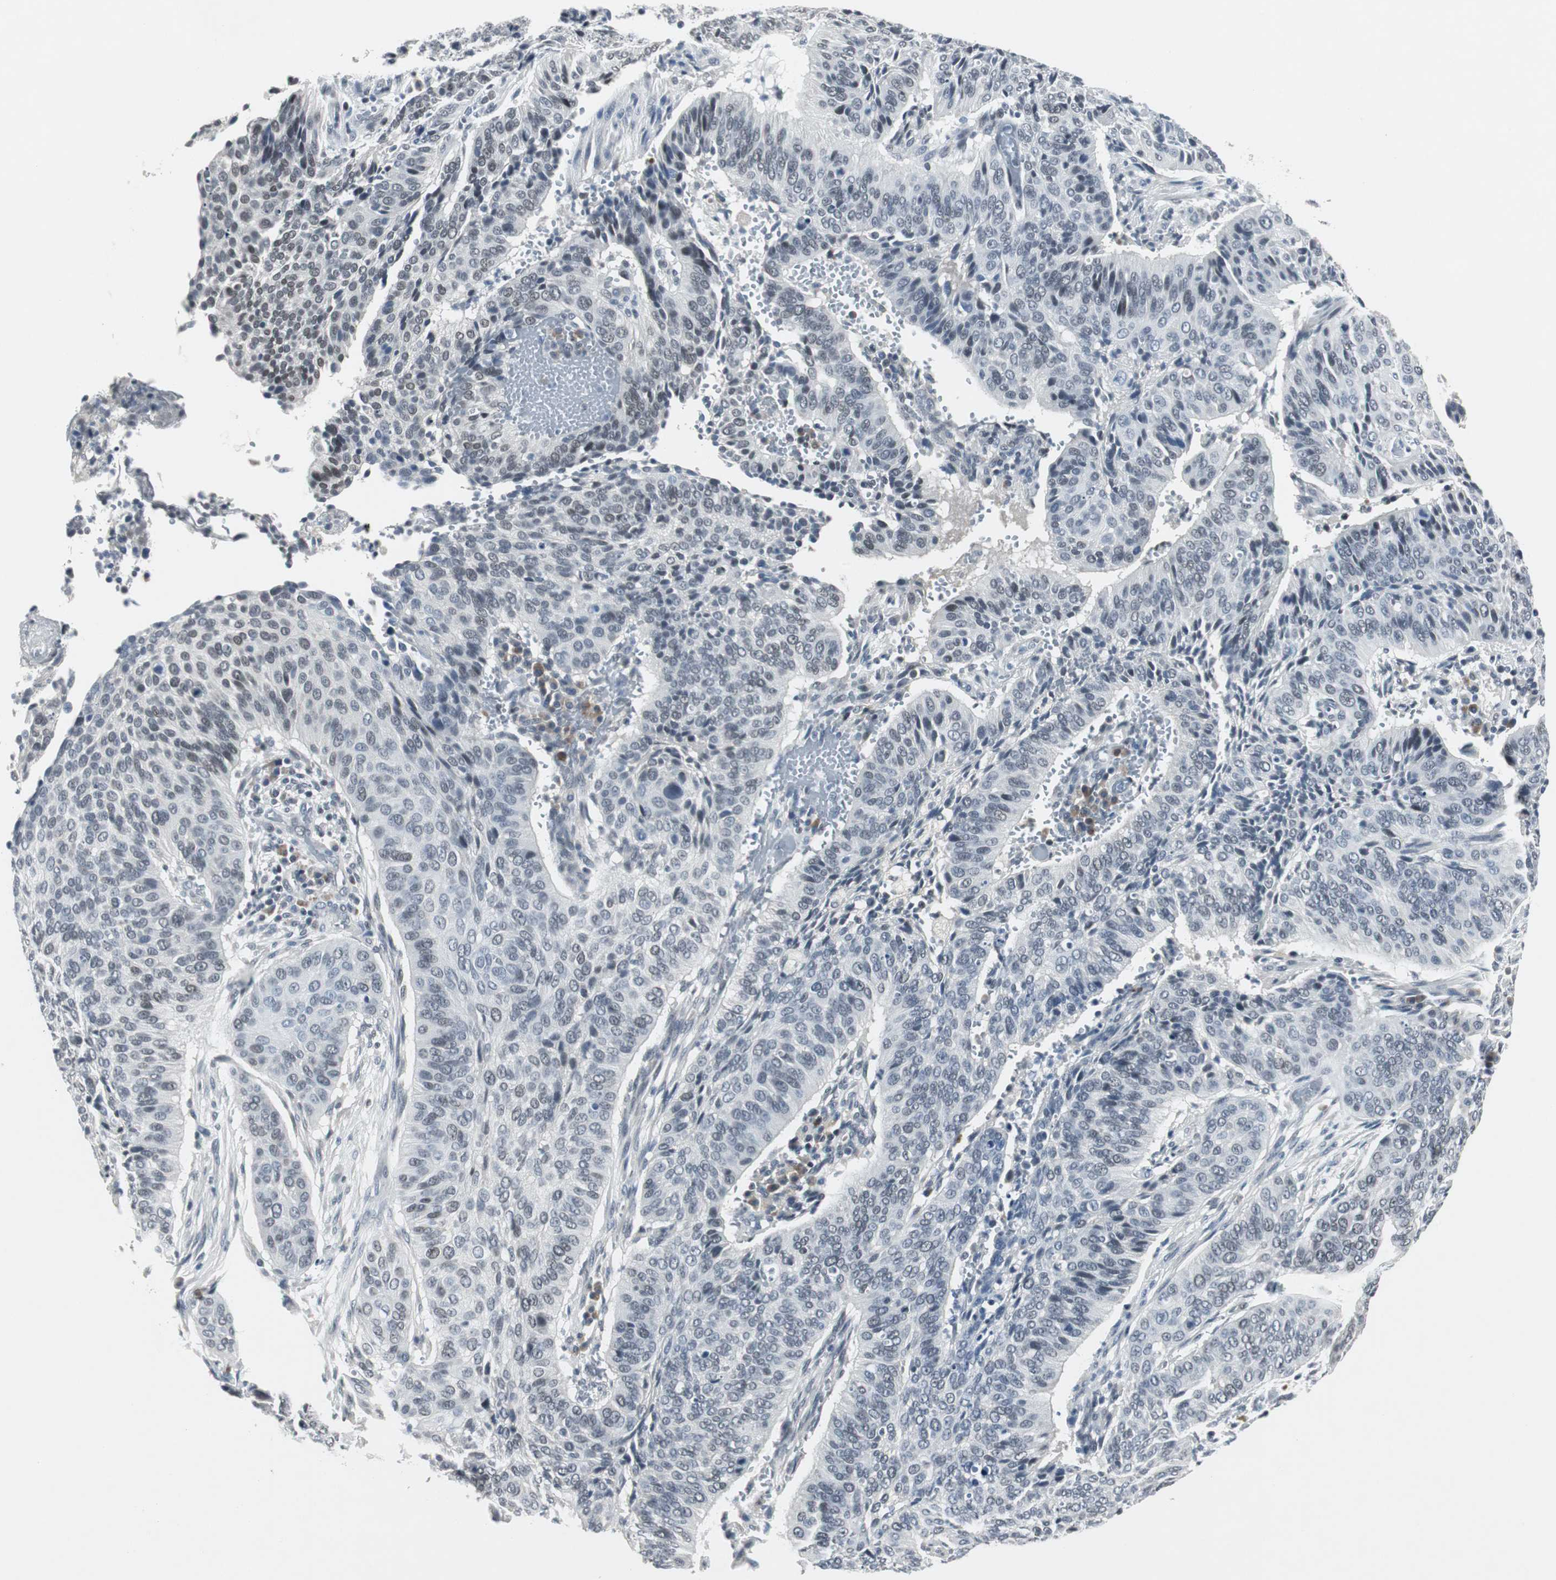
{"staining": {"intensity": "negative", "quantity": "none", "location": "none"}, "tissue": "cervical cancer", "cell_type": "Tumor cells", "image_type": "cancer", "snomed": [{"axis": "morphology", "description": "Squamous cell carcinoma, NOS"}, {"axis": "topography", "description": "Cervix"}], "caption": "A micrograph of cervical cancer stained for a protein shows no brown staining in tumor cells.", "gene": "ELK1", "patient": {"sex": "female", "age": 39}}